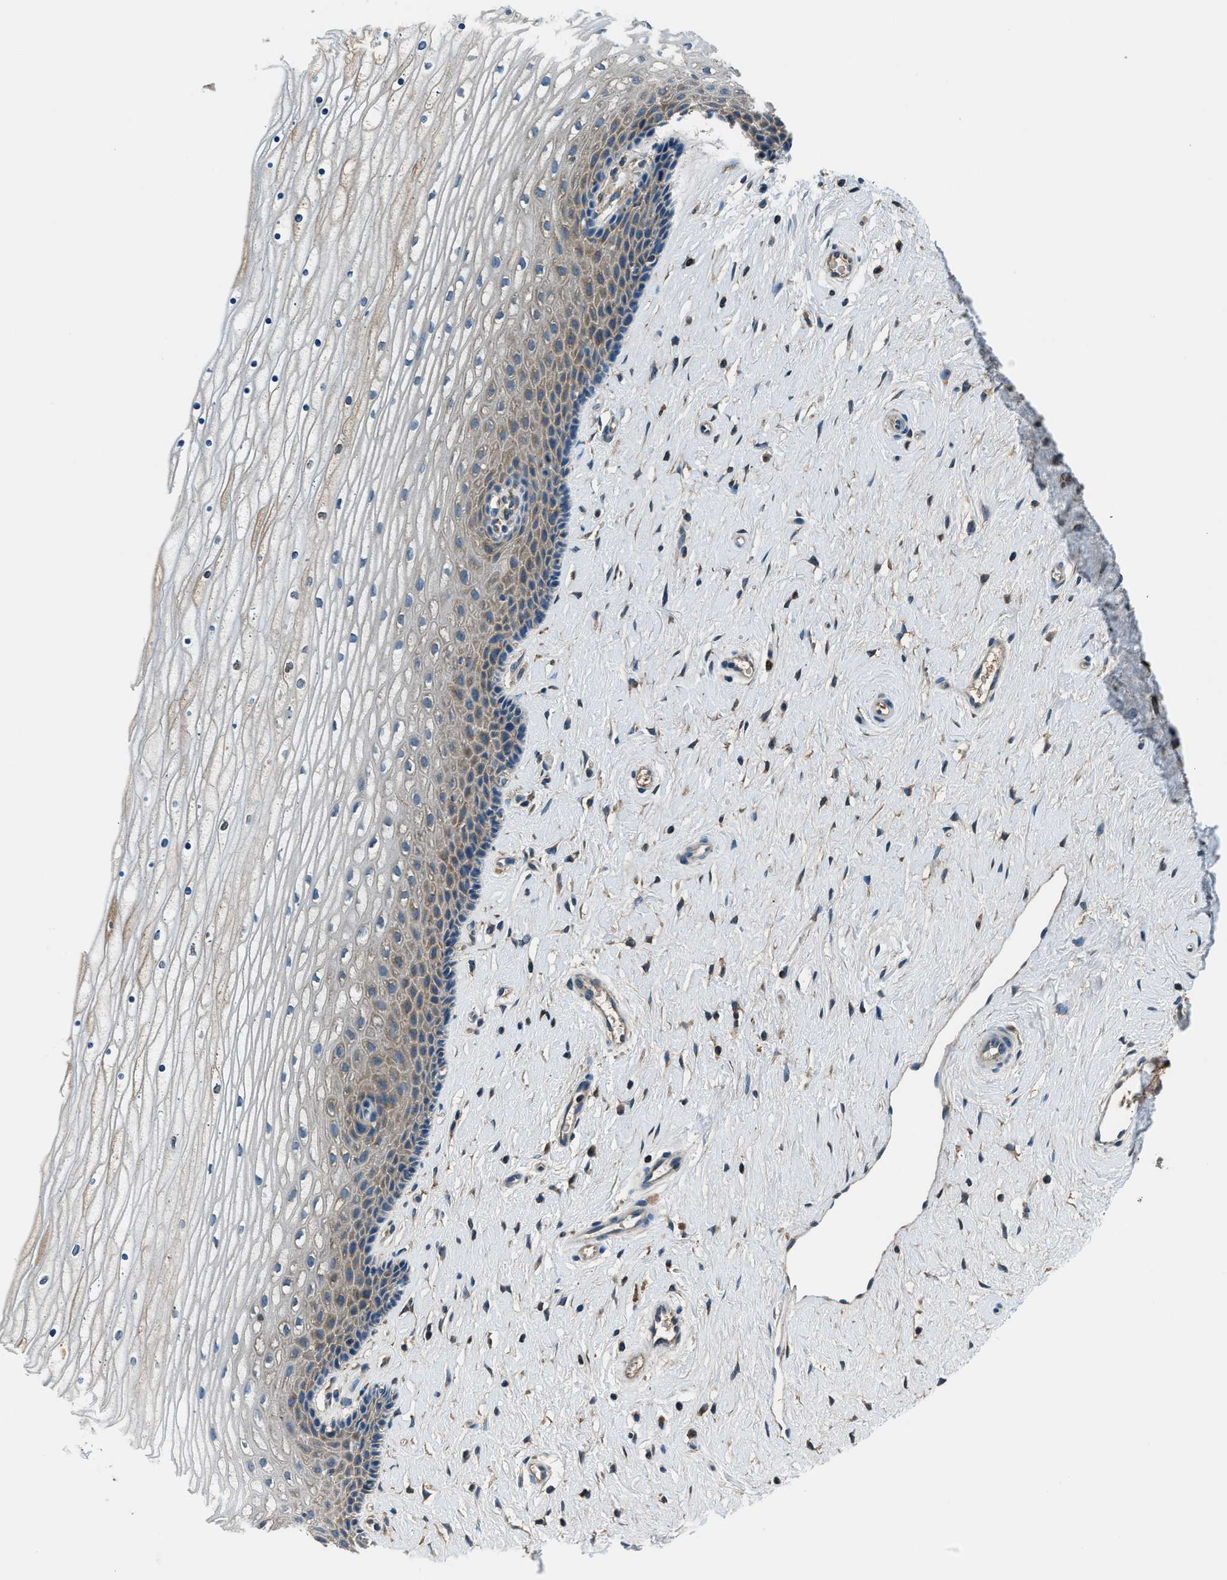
{"staining": {"intensity": "moderate", "quantity": "<25%", "location": "cytoplasmic/membranous"}, "tissue": "cervix", "cell_type": "Squamous epithelial cells", "image_type": "normal", "snomed": [{"axis": "morphology", "description": "Normal tissue, NOS"}, {"axis": "topography", "description": "Cervix"}], "caption": "A high-resolution image shows IHC staining of benign cervix, which reveals moderate cytoplasmic/membranous positivity in approximately <25% of squamous epithelial cells. (IHC, brightfield microscopy, high magnification).", "gene": "ARFGAP2", "patient": {"sex": "female", "age": 39}}